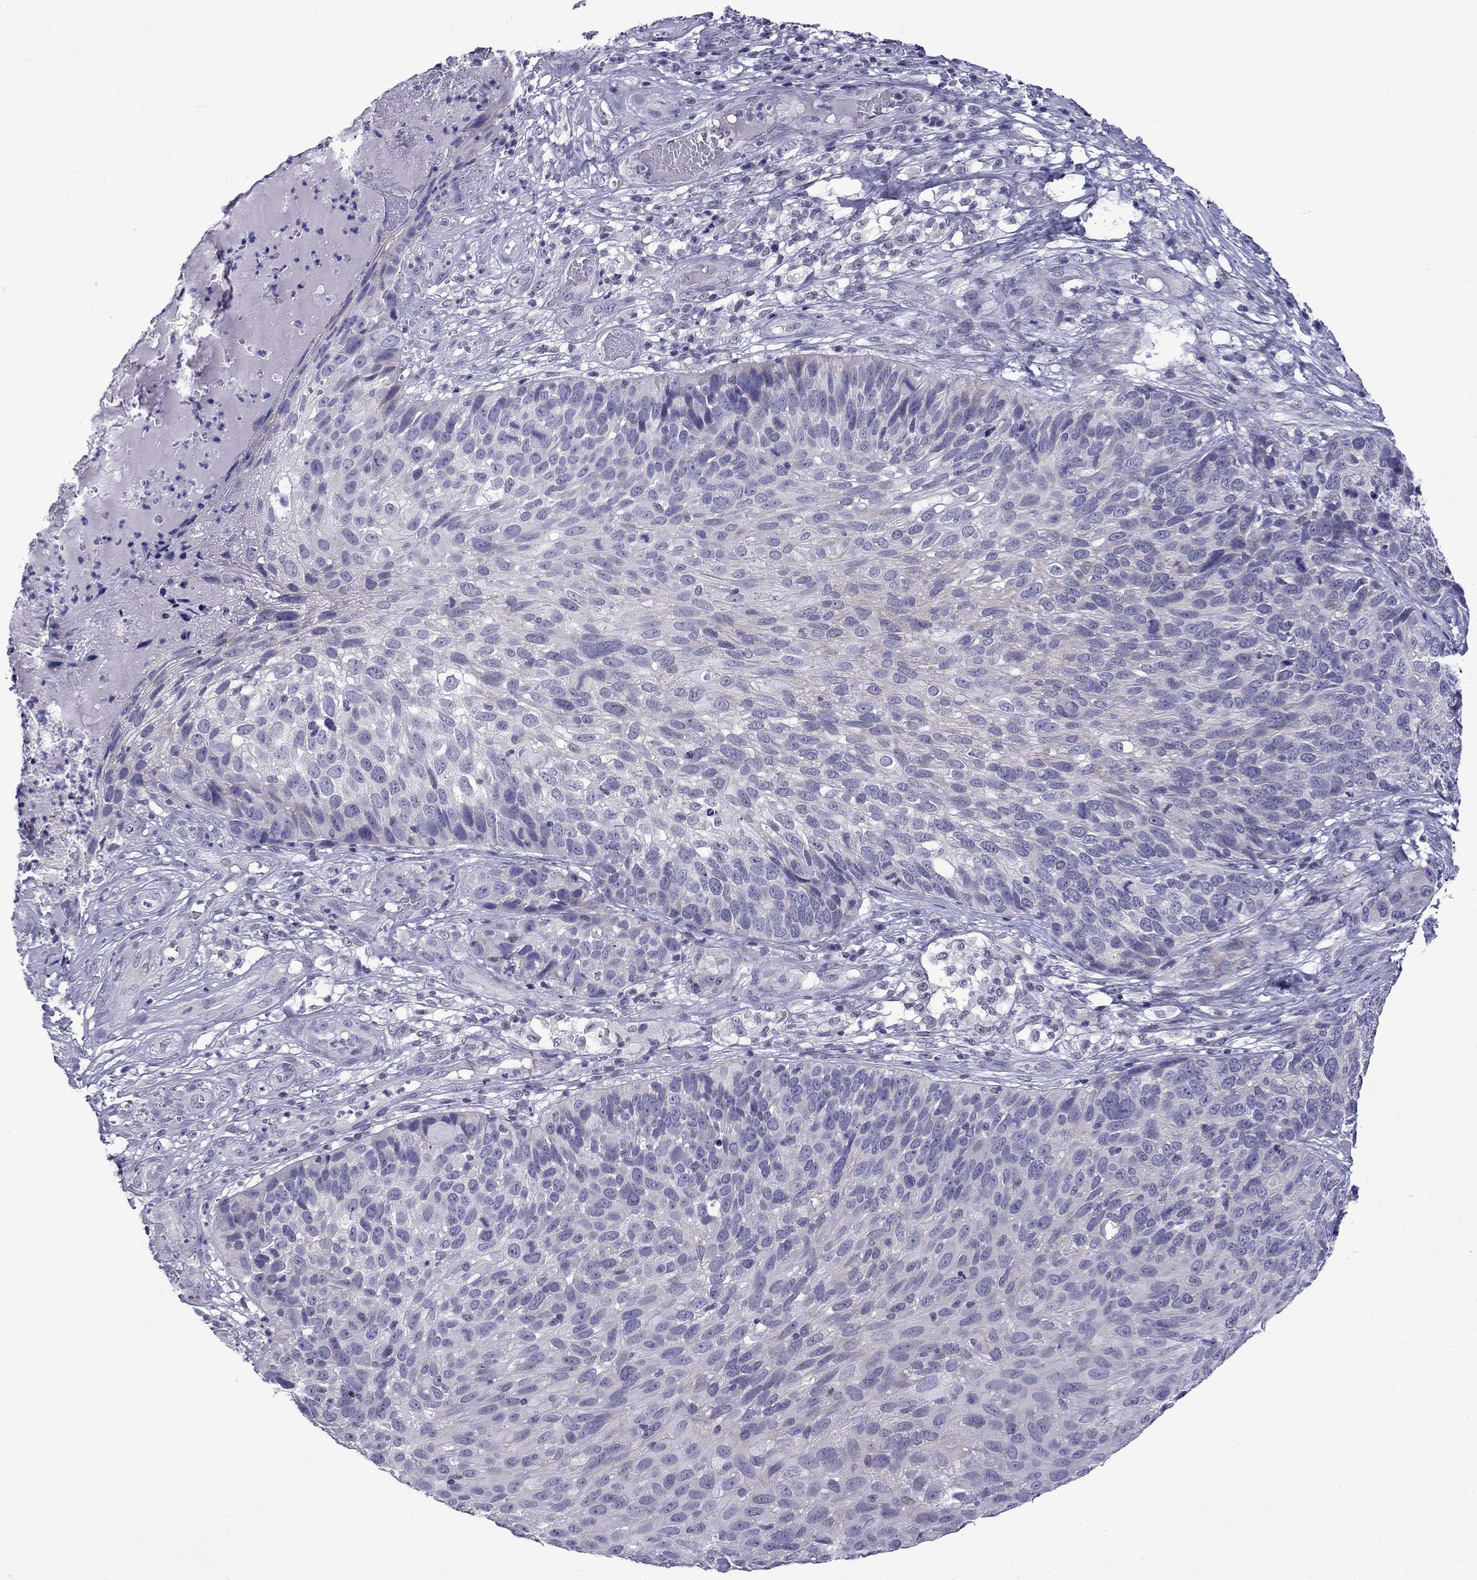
{"staining": {"intensity": "negative", "quantity": "none", "location": "none"}, "tissue": "skin cancer", "cell_type": "Tumor cells", "image_type": "cancer", "snomed": [{"axis": "morphology", "description": "Squamous cell carcinoma, NOS"}, {"axis": "topography", "description": "Skin"}], "caption": "High magnification brightfield microscopy of skin cancer stained with DAB (3,3'-diaminobenzidine) (brown) and counterstained with hematoxylin (blue): tumor cells show no significant staining.", "gene": "POM121L12", "patient": {"sex": "male", "age": 92}}